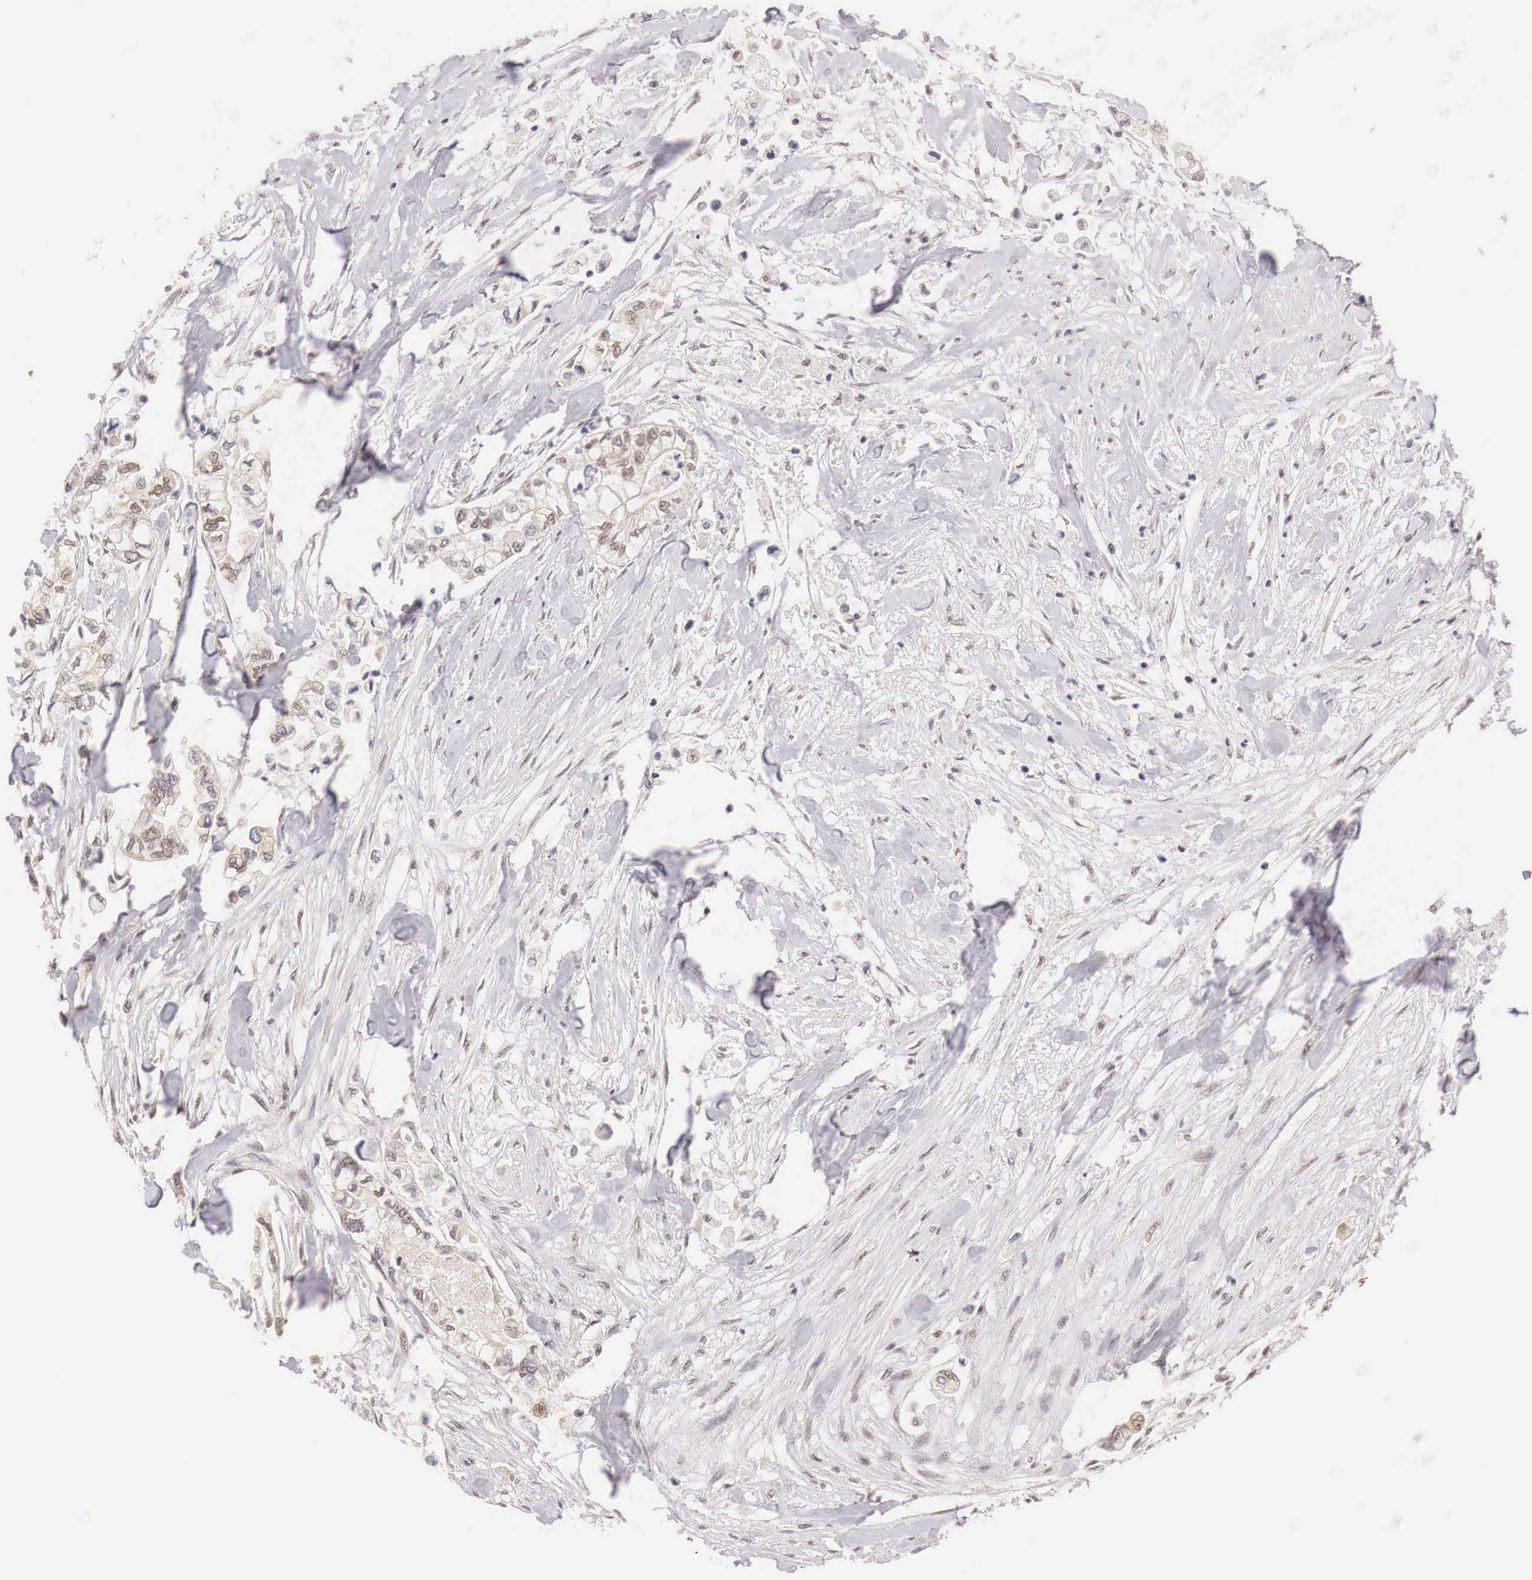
{"staining": {"intensity": "weak", "quantity": ">75%", "location": "cytoplasmic/membranous,nuclear"}, "tissue": "pancreatic cancer", "cell_type": "Tumor cells", "image_type": "cancer", "snomed": [{"axis": "morphology", "description": "Adenocarcinoma, NOS"}, {"axis": "topography", "description": "Pancreas"}], "caption": "Immunohistochemistry image of neoplastic tissue: pancreatic adenocarcinoma stained using immunohistochemistry displays low levels of weak protein expression localized specifically in the cytoplasmic/membranous and nuclear of tumor cells, appearing as a cytoplasmic/membranous and nuclear brown color.", "gene": "GPKOW", "patient": {"sex": "male", "age": 79}}